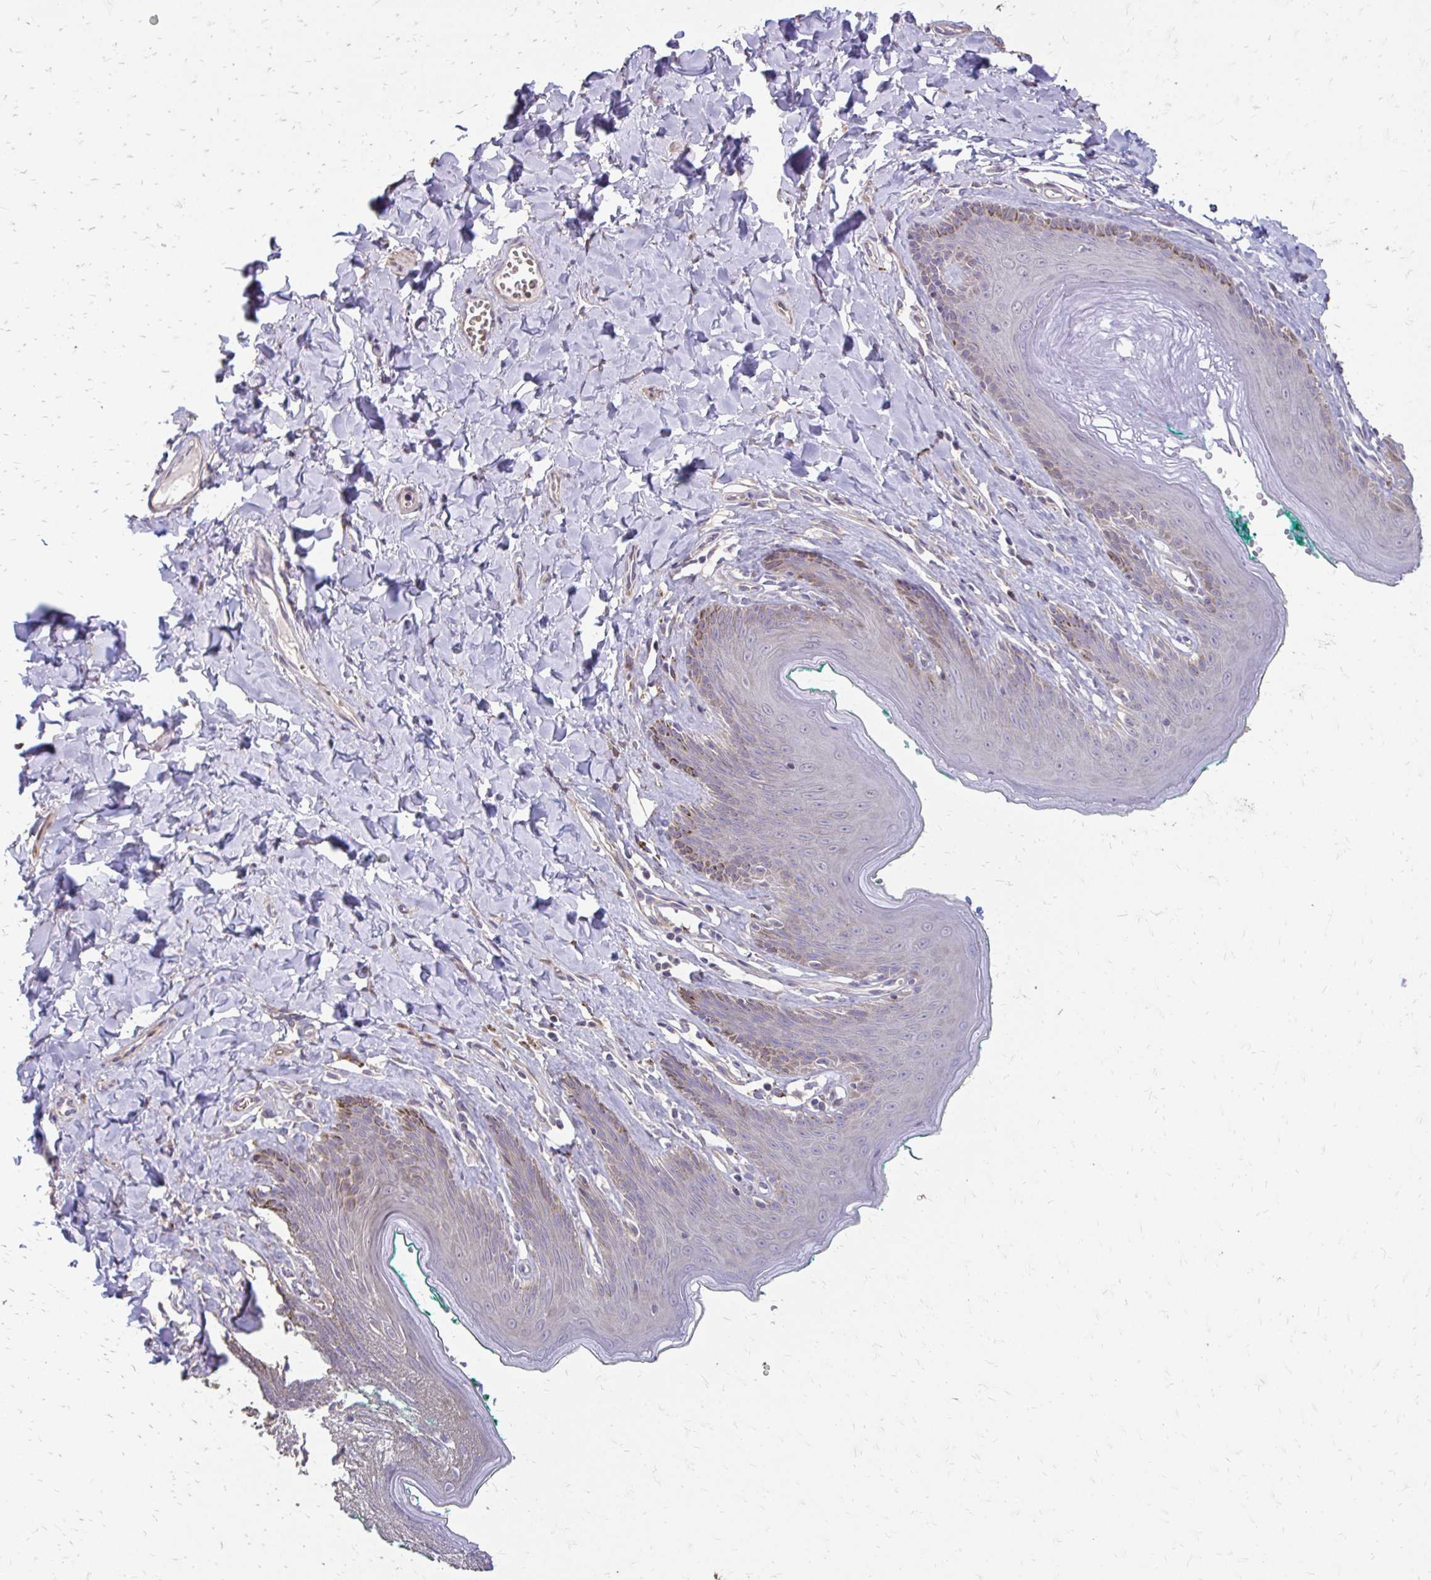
{"staining": {"intensity": "weak", "quantity": "25%-75%", "location": "cytoplasmic/membranous"}, "tissue": "skin", "cell_type": "Epidermal cells", "image_type": "normal", "snomed": [{"axis": "morphology", "description": "Normal tissue, NOS"}, {"axis": "topography", "description": "Vulva"}, {"axis": "topography", "description": "Peripheral nerve tissue"}], "caption": "A brown stain highlights weak cytoplasmic/membranous staining of a protein in epidermal cells of normal skin.", "gene": "MYORG", "patient": {"sex": "female", "age": 66}}